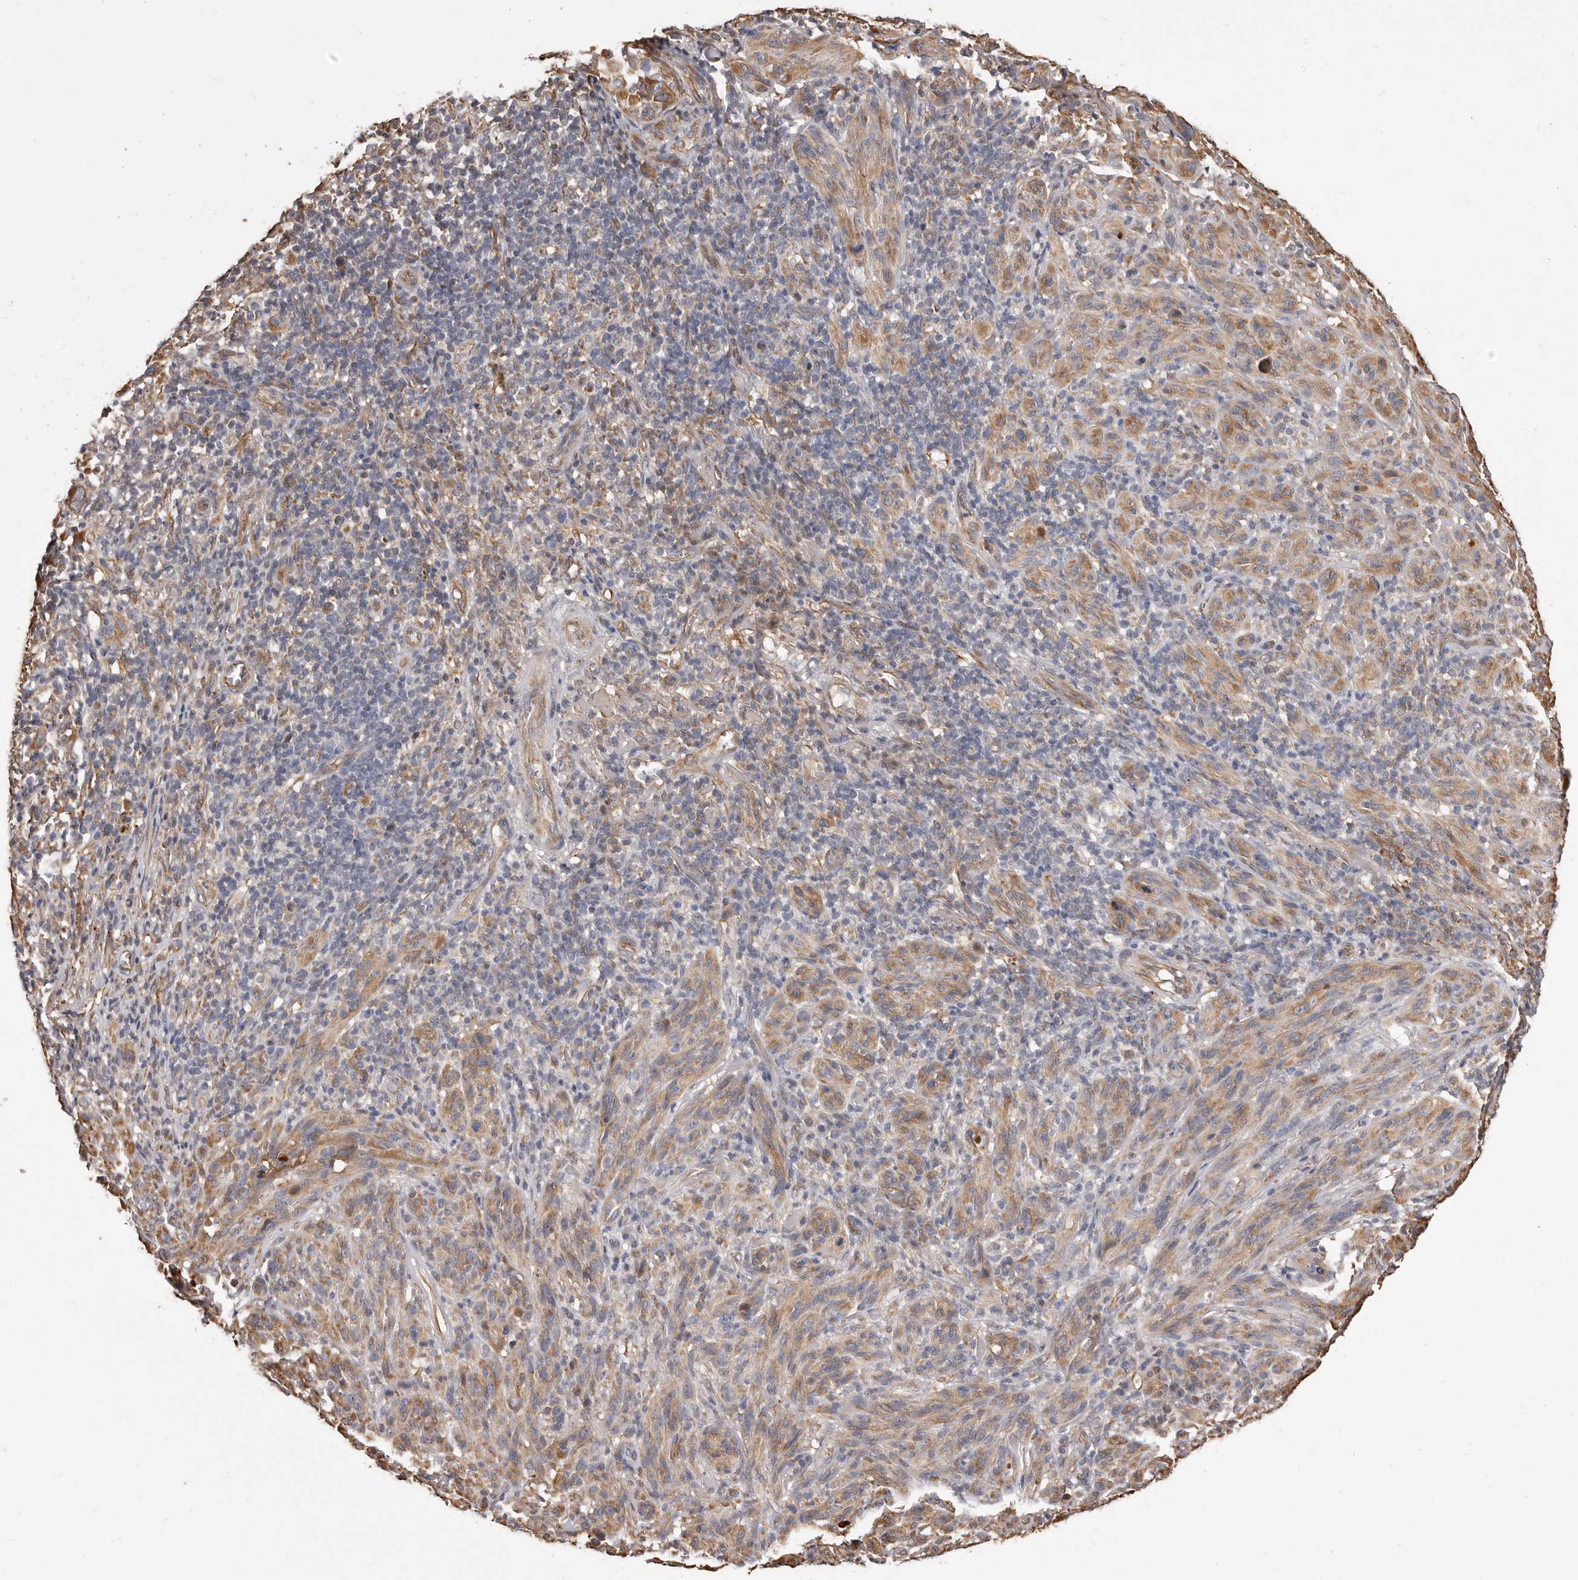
{"staining": {"intensity": "moderate", "quantity": ">75%", "location": "cytoplasmic/membranous"}, "tissue": "melanoma", "cell_type": "Tumor cells", "image_type": "cancer", "snomed": [{"axis": "morphology", "description": "Malignant melanoma, NOS"}, {"axis": "topography", "description": "Skin of head"}], "caption": "An immunohistochemistry micrograph of neoplastic tissue is shown. Protein staining in brown labels moderate cytoplasmic/membranous positivity in melanoma within tumor cells.", "gene": "ALPK1", "patient": {"sex": "male", "age": 96}}